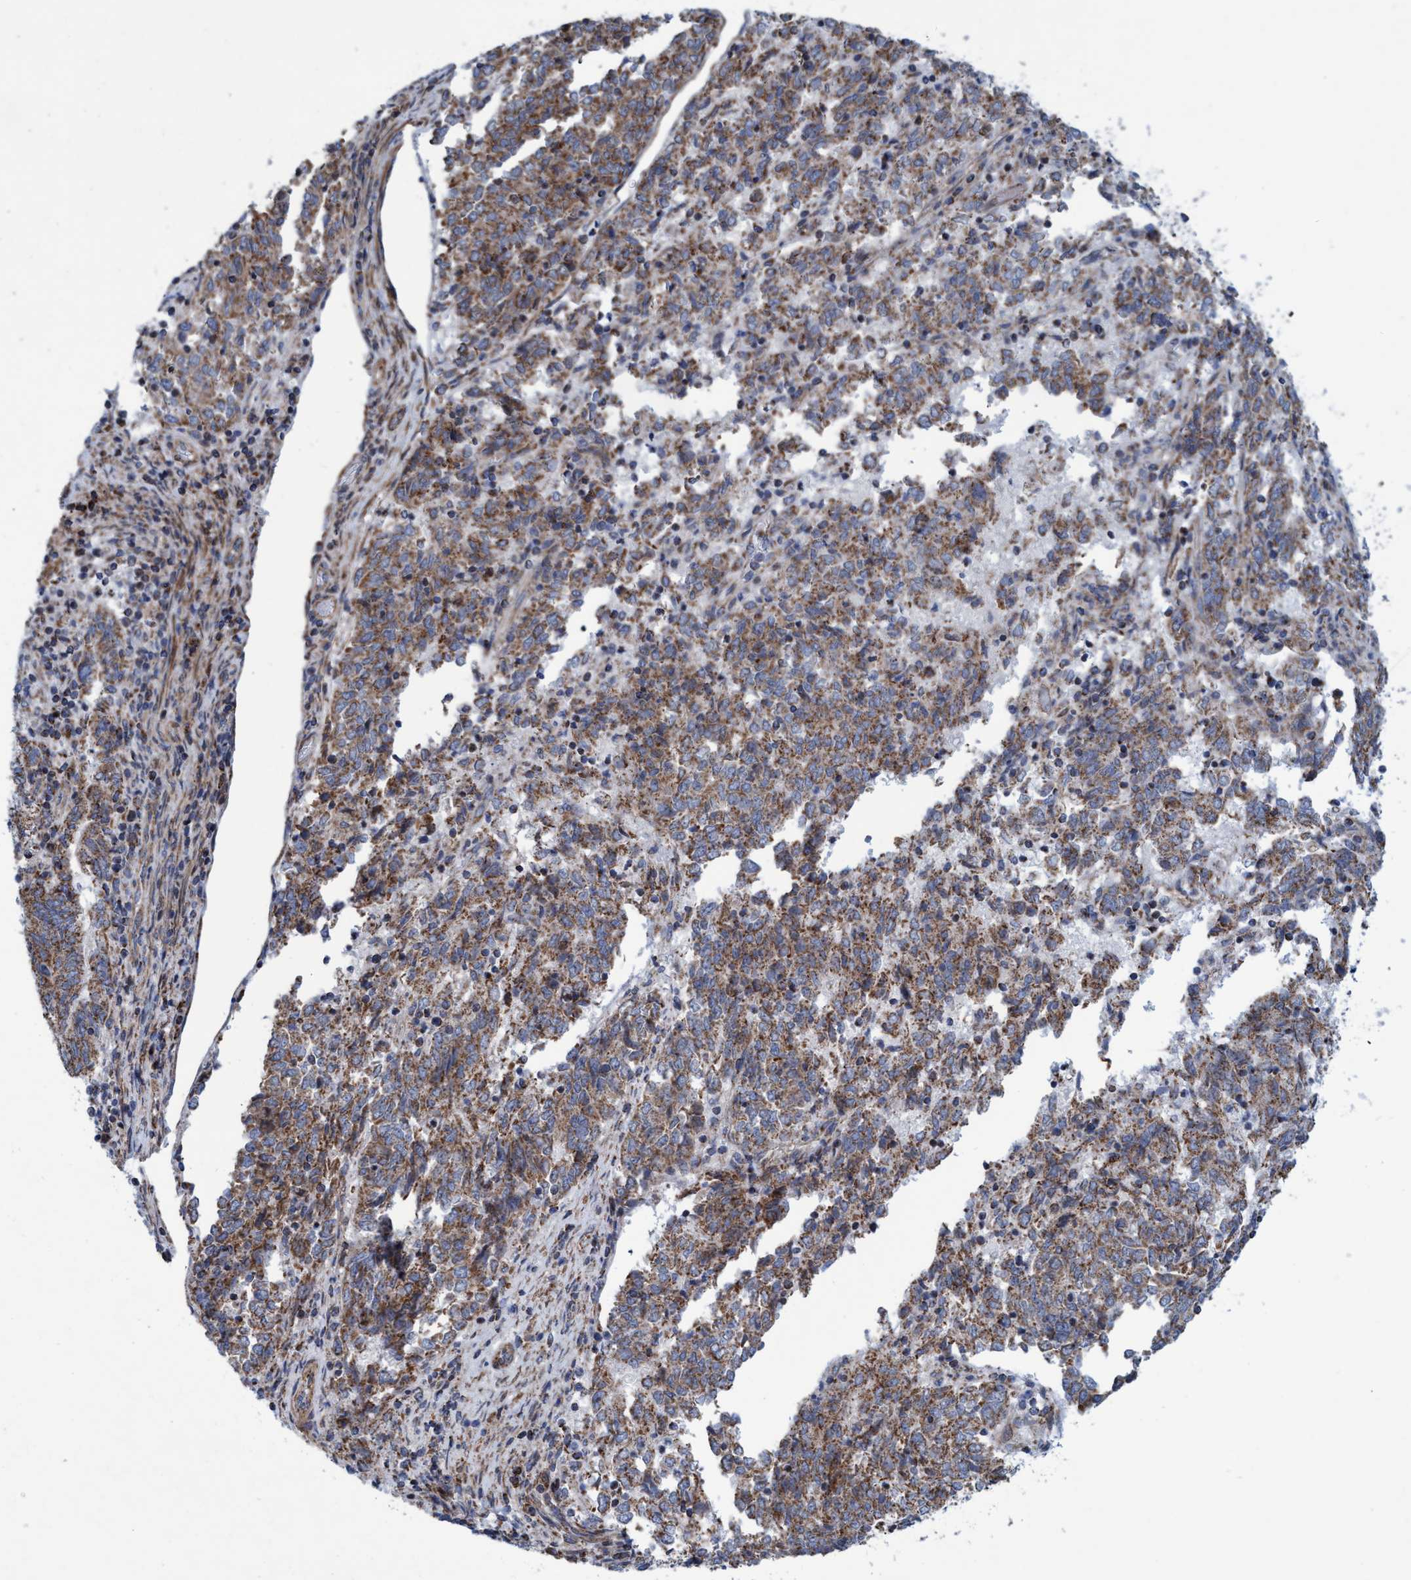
{"staining": {"intensity": "moderate", "quantity": ">75%", "location": "cytoplasmic/membranous"}, "tissue": "endometrial cancer", "cell_type": "Tumor cells", "image_type": "cancer", "snomed": [{"axis": "morphology", "description": "Adenocarcinoma, NOS"}, {"axis": "topography", "description": "Endometrium"}], "caption": "An image of endometrial cancer (adenocarcinoma) stained for a protein demonstrates moderate cytoplasmic/membranous brown staining in tumor cells.", "gene": "POLR1F", "patient": {"sex": "female", "age": 80}}